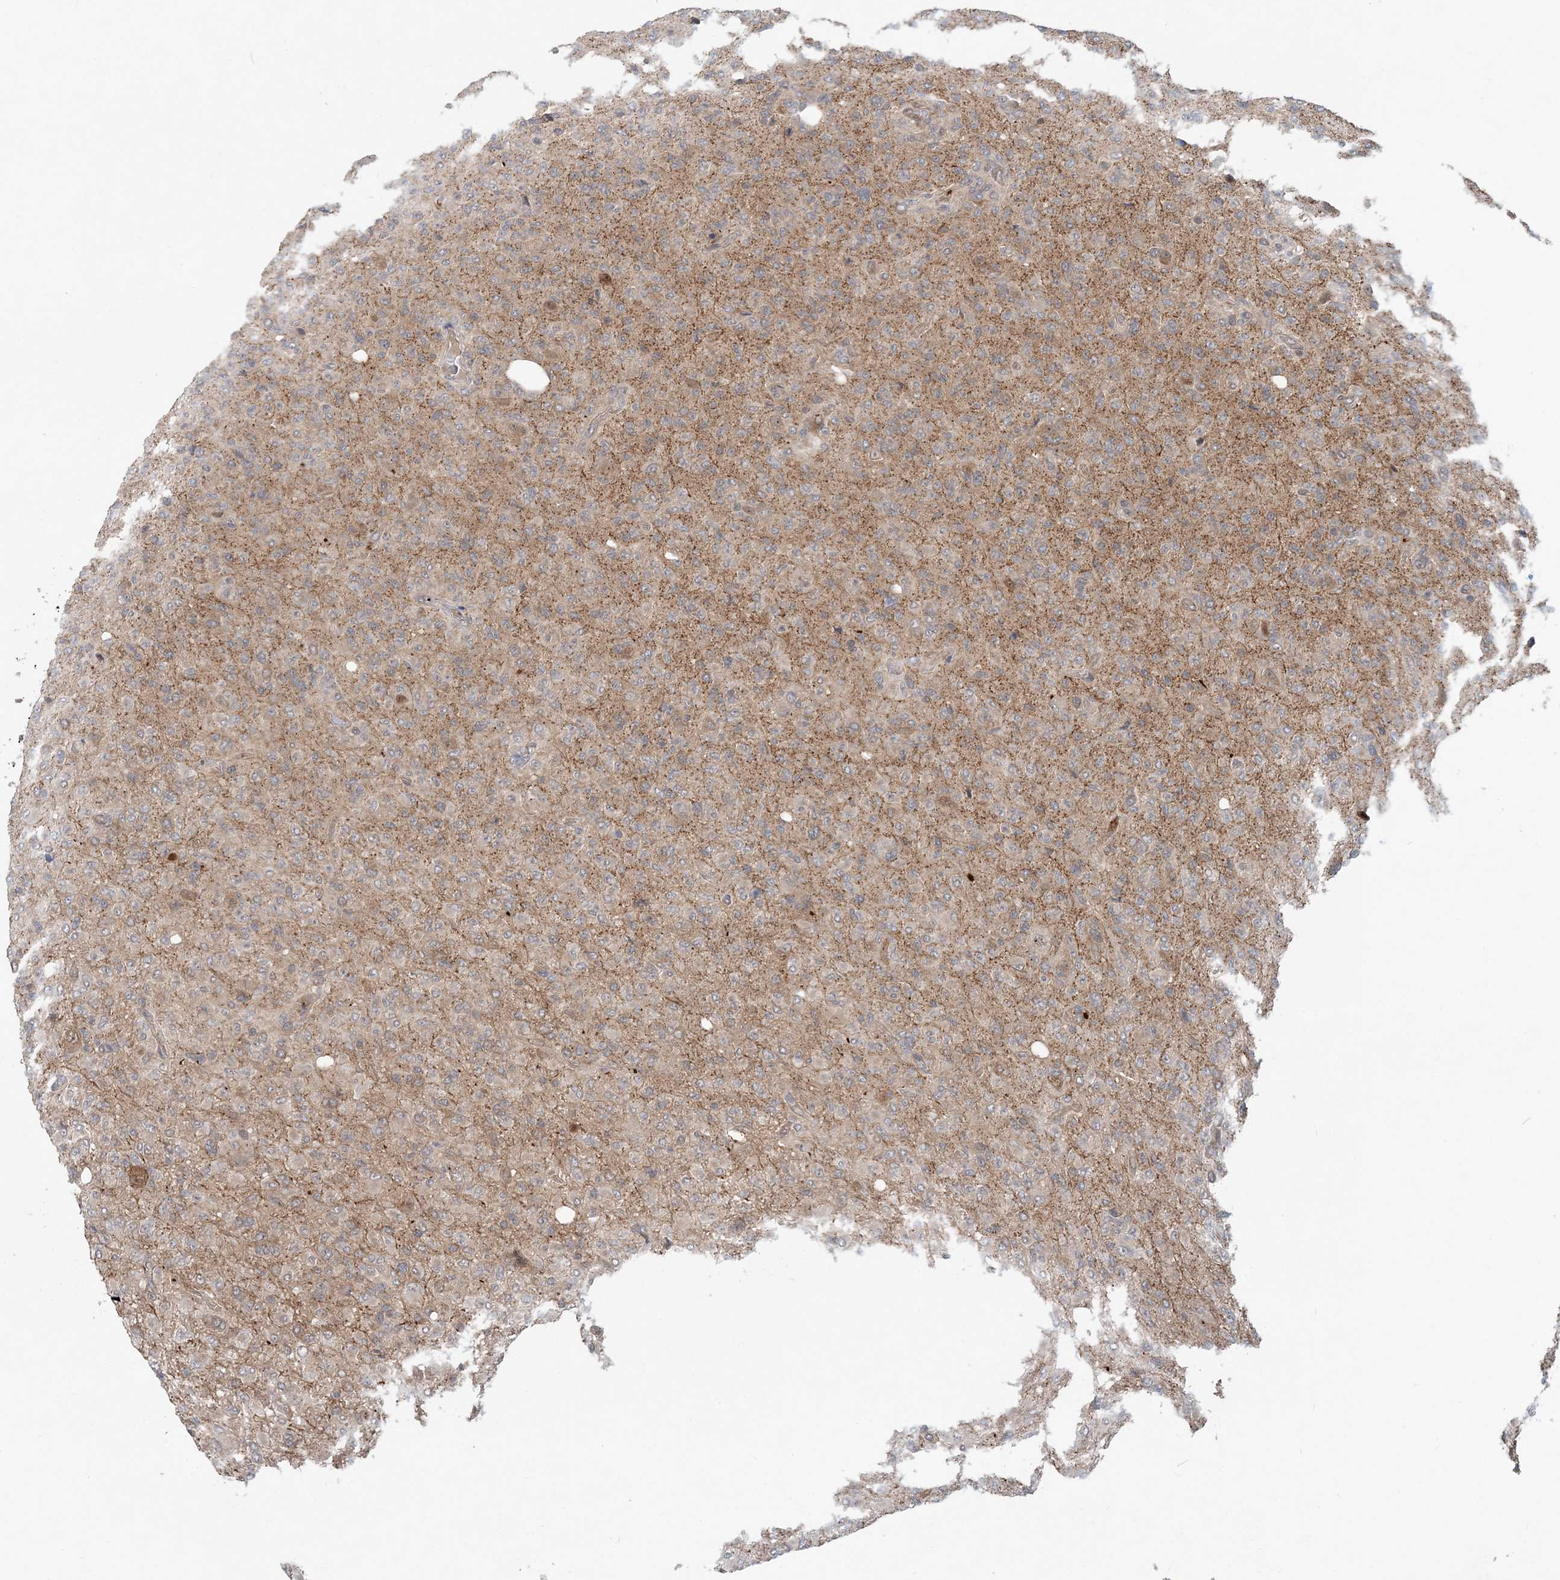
{"staining": {"intensity": "weak", "quantity": "25%-75%", "location": "cytoplasmic/membranous"}, "tissue": "glioma", "cell_type": "Tumor cells", "image_type": "cancer", "snomed": [{"axis": "morphology", "description": "Glioma, malignant, High grade"}, {"axis": "topography", "description": "Brain"}], "caption": "An image of high-grade glioma (malignant) stained for a protein reveals weak cytoplasmic/membranous brown staining in tumor cells.", "gene": "GEMIN5", "patient": {"sex": "female", "age": 57}}